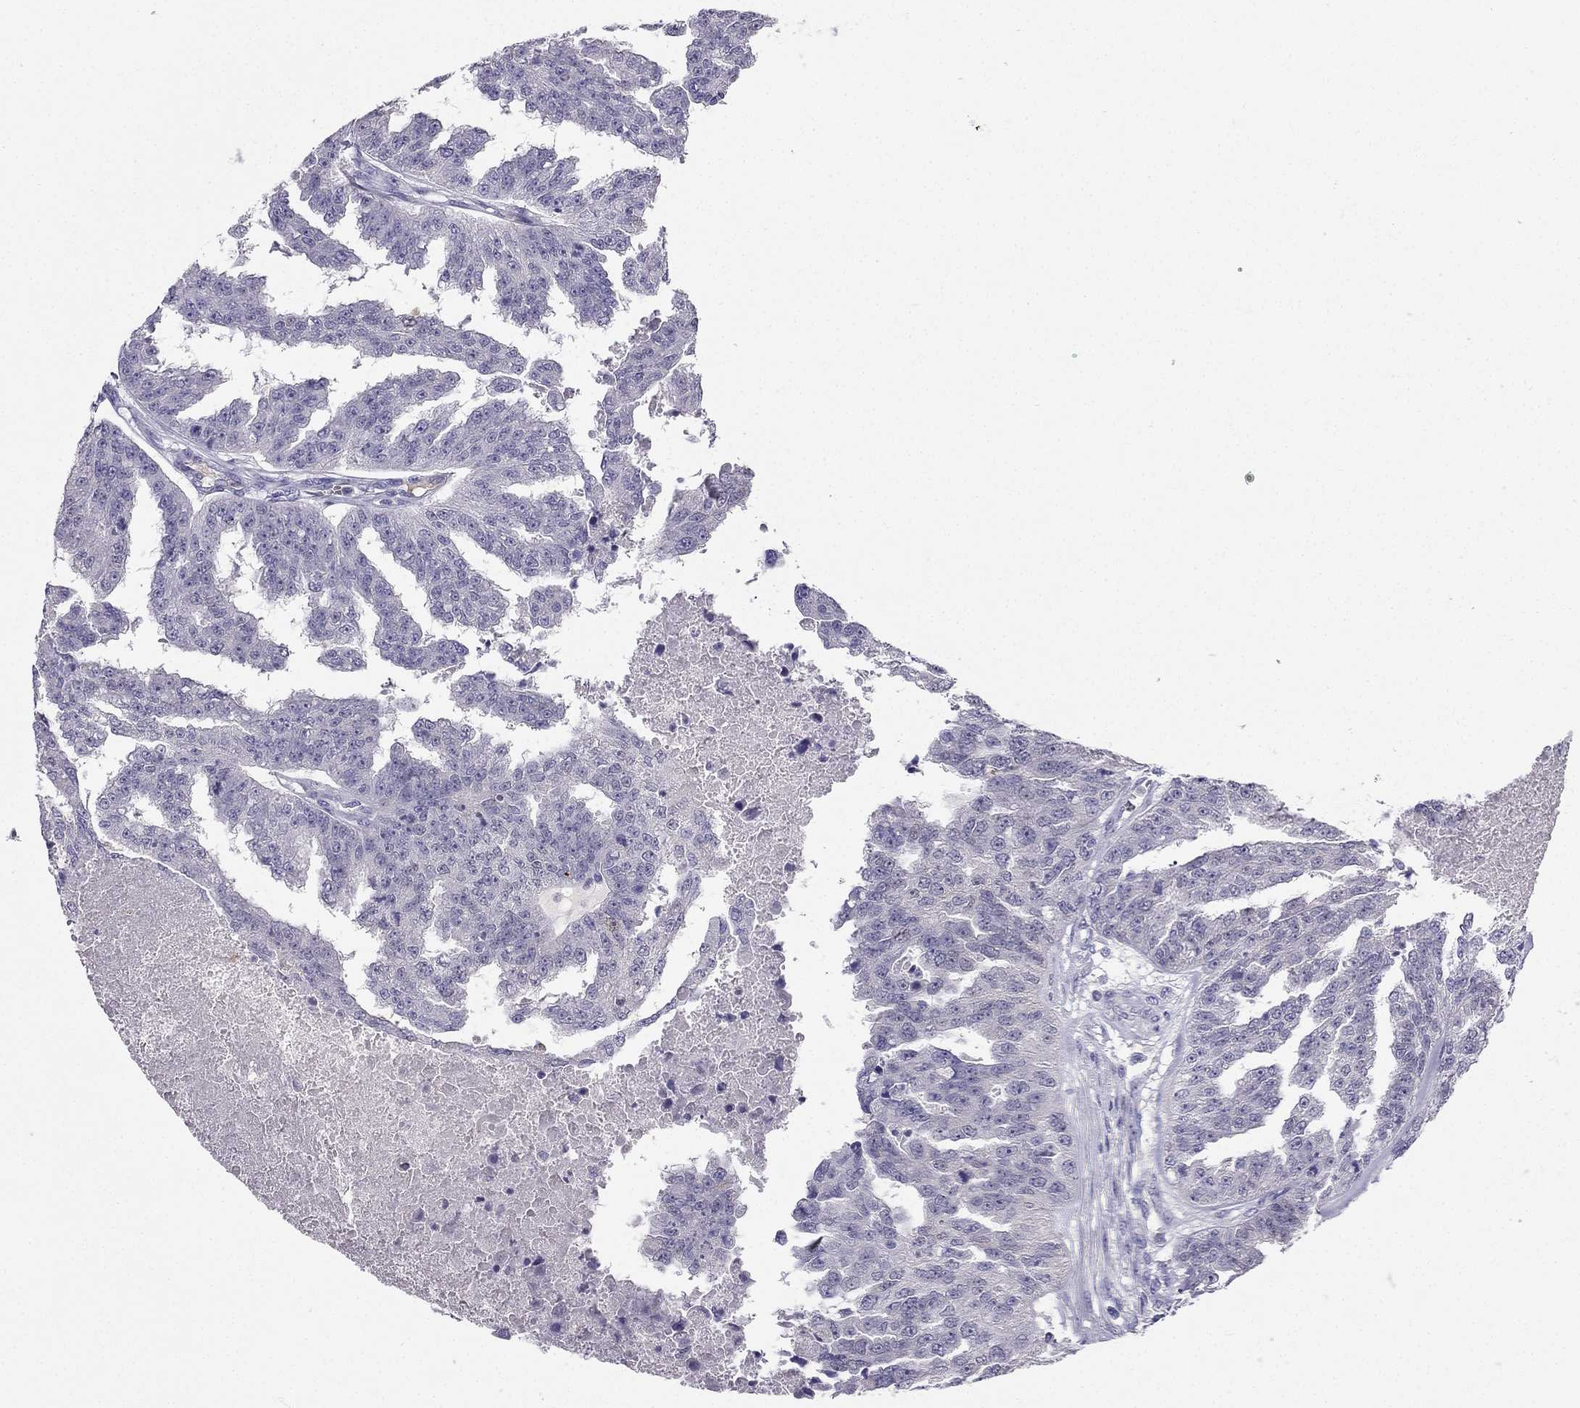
{"staining": {"intensity": "negative", "quantity": "none", "location": "none"}, "tissue": "ovarian cancer", "cell_type": "Tumor cells", "image_type": "cancer", "snomed": [{"axis": "morphology", "description": "Cystadenocarcinoma, serous, NOS"}, {"axis": "topography", "description": "Ovary"}], "caption": "Immunohistochemistry (IHC) of ovarian cancer shows no expression in tumor cells. (DAB IHC with hematoxylin counter stain).", "gene": "RSPH14", "patient": {"sex": "female", "age": 58}}